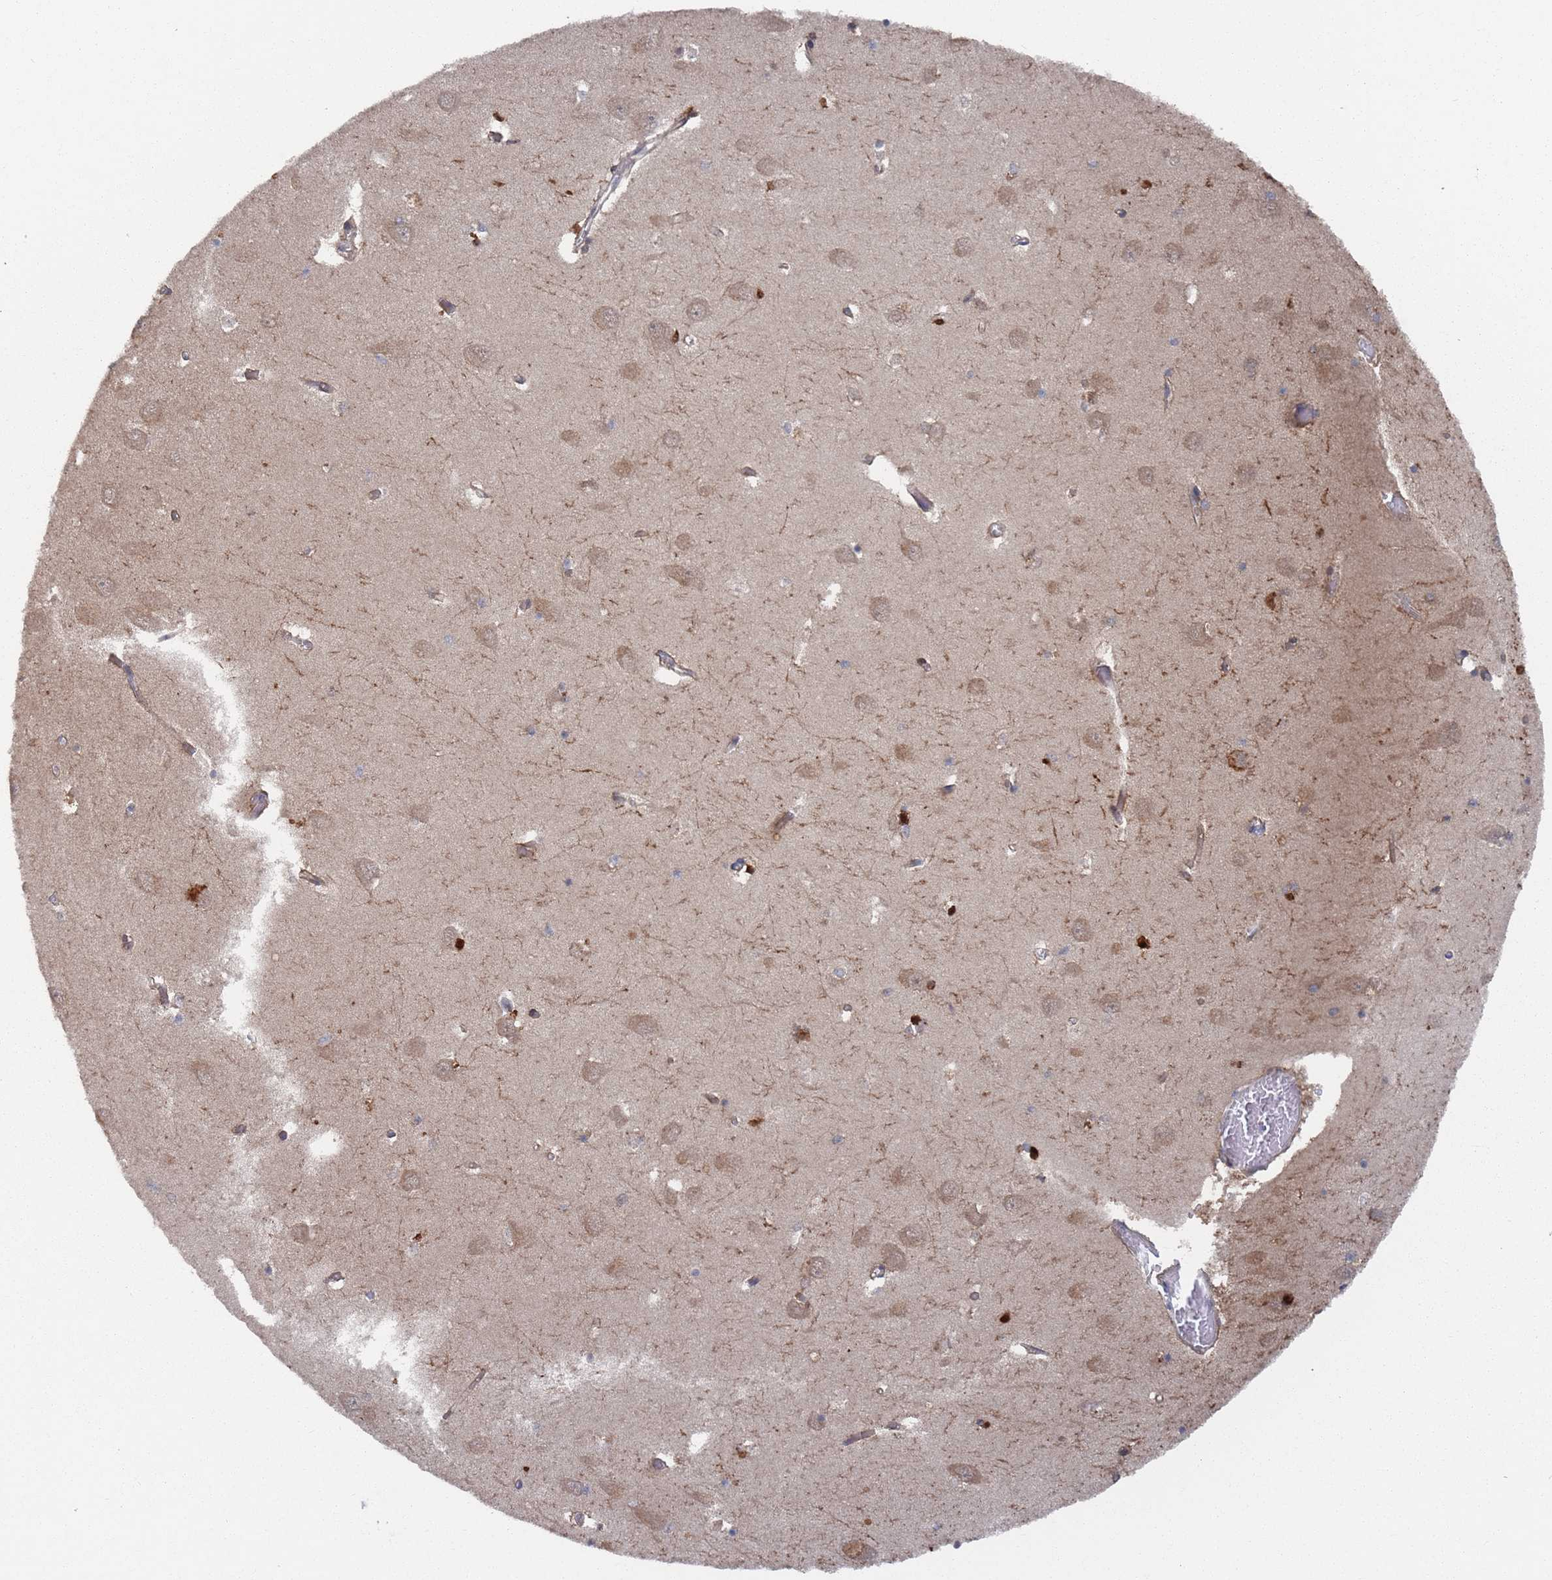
{"staining": {"intensity": "weak", "quantity": "25%-75%", "location": "cytoplasmic/membranous"}, "tissue": "hippocampus", "cell_type": "Glial cells", "image_type": "normal", "snomed": [{"axis": "morphology", "description": "Normal tissue, NOS"}, {"axis": "topography", "description": "Hippocampus"}], "caption": "The immunohistochemical stain highlights weak cytoplasmic/membranous staining in glial cells of unremarkable hippocampus. (DAB = brown stain, brightfield microscopy at high magnification).", "gene": "DGKD", "patient": {"sex": "male", "age": 70}}